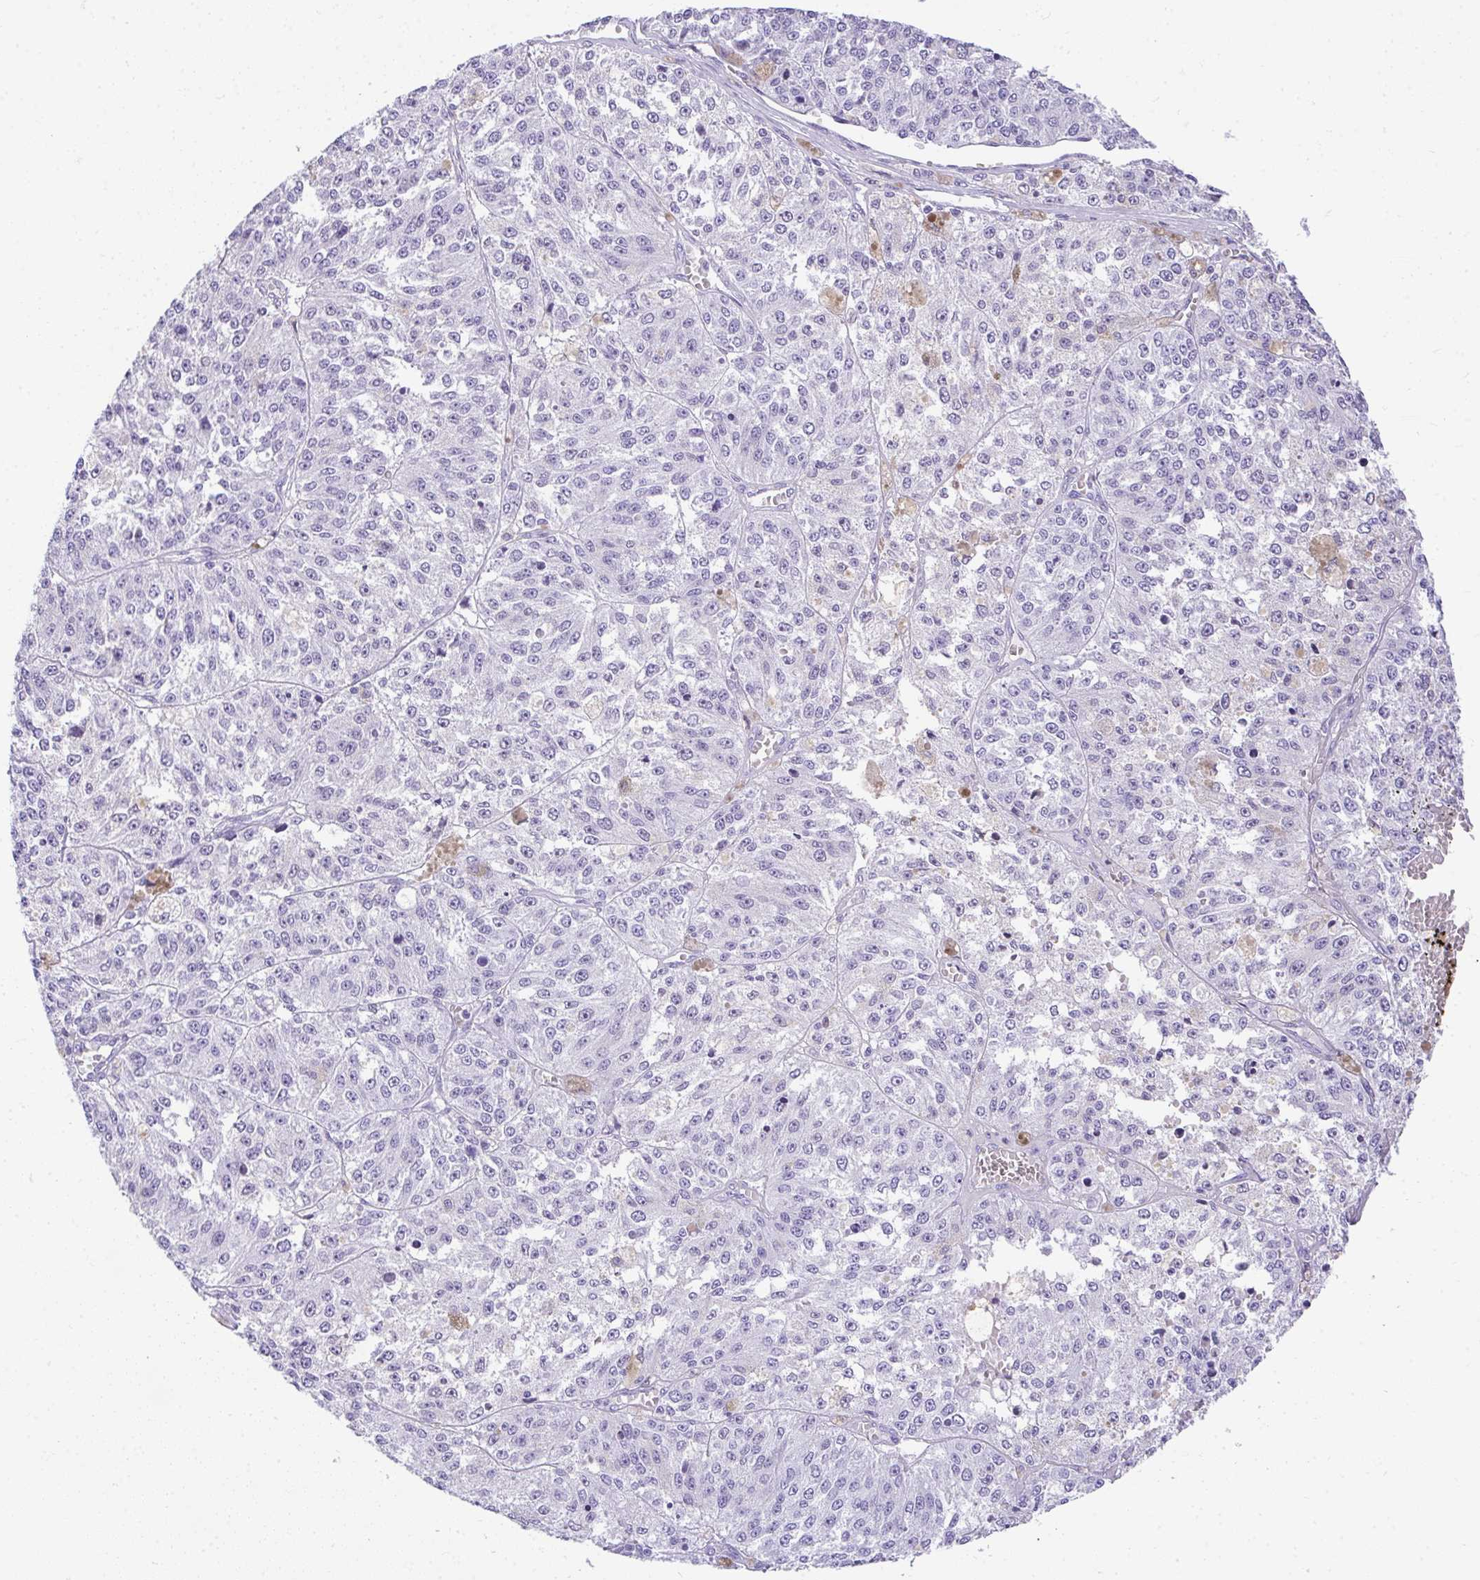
{"staining": {"intensity": "negative", "quantity": "none", "location": "none"}, "tissue": "melanoma", "cell_type": "Tumor cells", "image_type": "cancer", "snomed": [{"axis": "morphology", "description": "Malignant melanoma, Metastatic site"}, {"axis": "topography", "description": "Lymph node"}], "caption": "An image of human melanoma is negative for staining in tumor cells. (Immunohistochemistry (ihc), brightfield microscopy, high magnification).", "gene": "AVIL", "patient": {"sex": "female", "age": 64}}